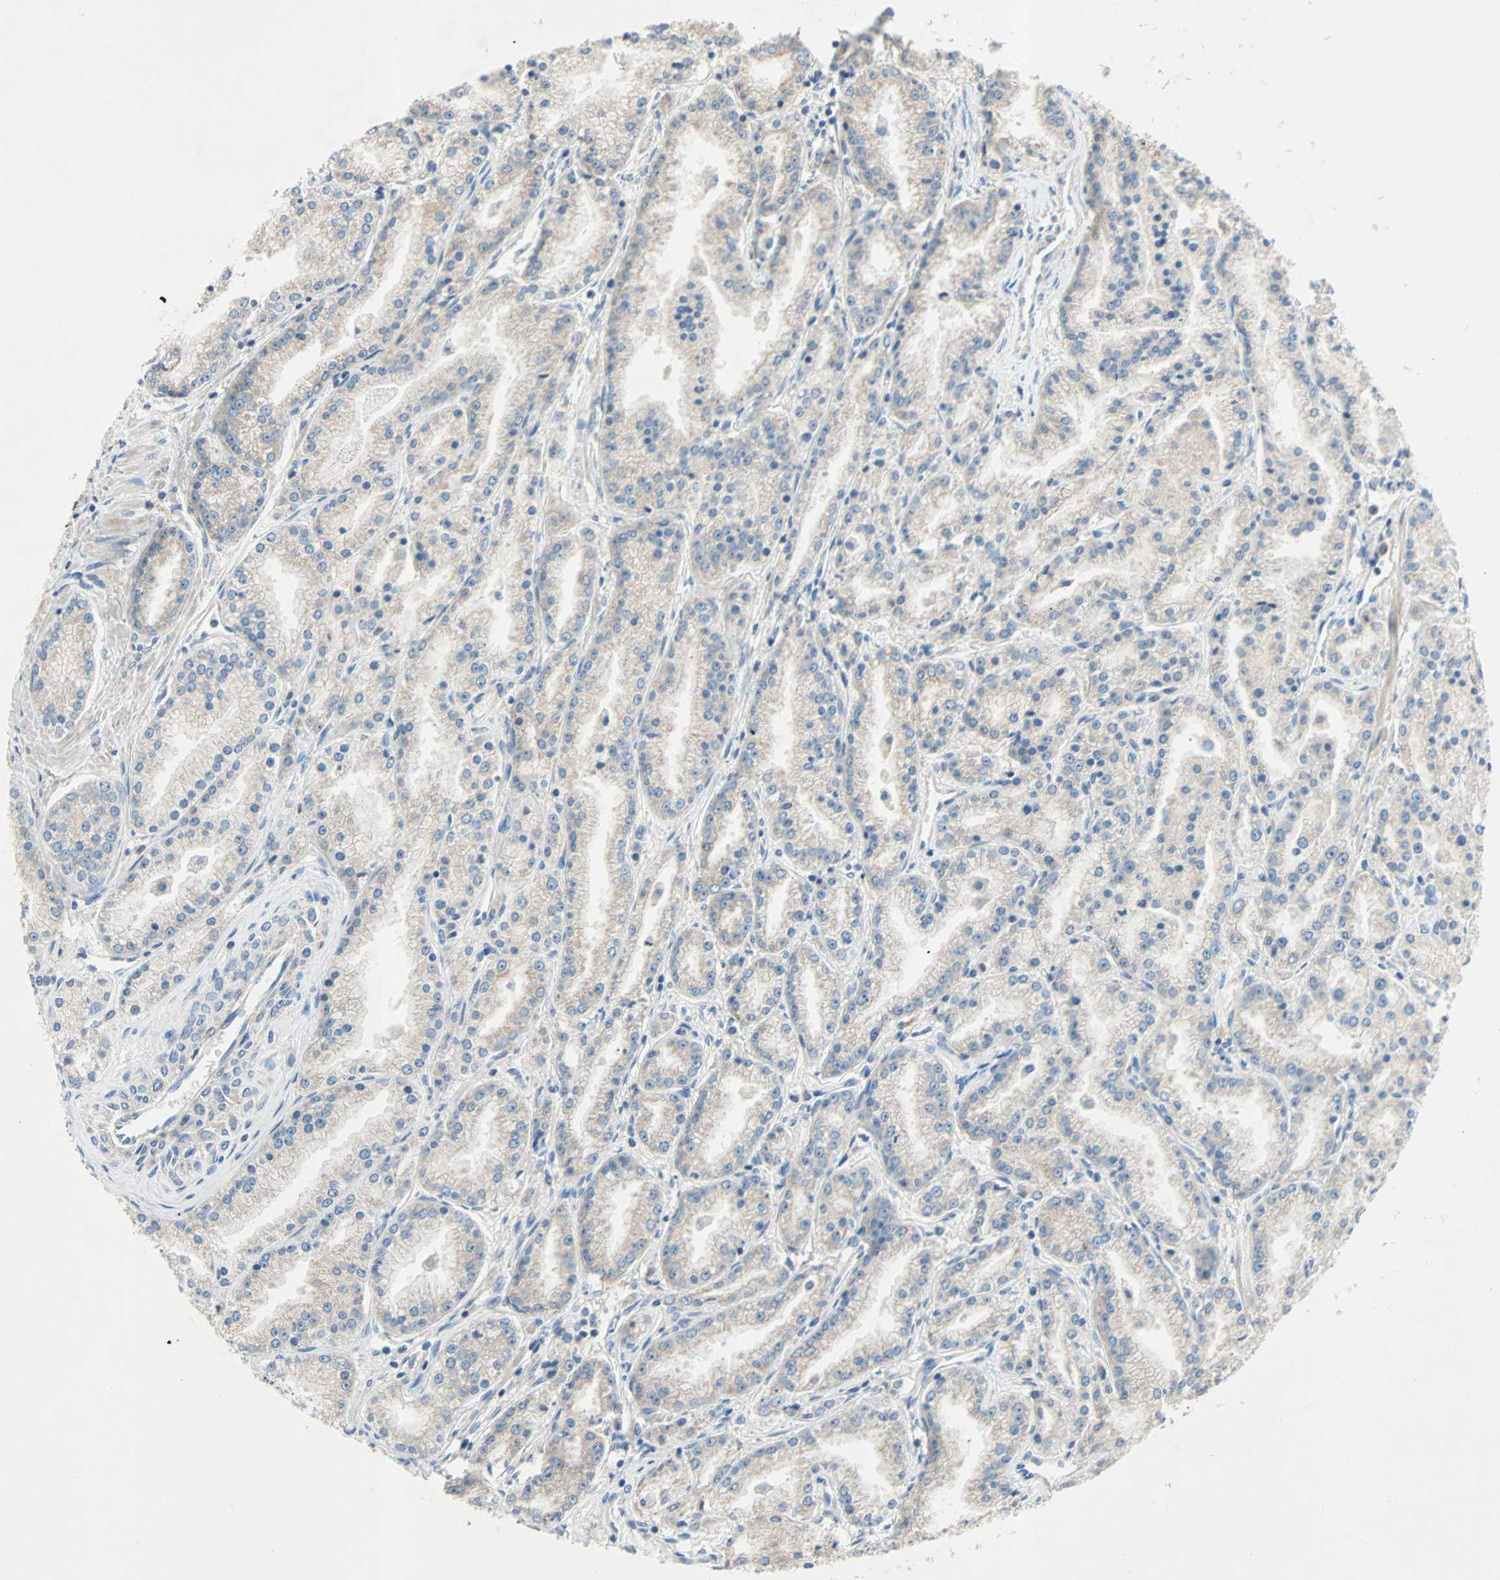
{"staining": {"intensity": "weak", "quantity": ">75%", "location": "cytoplasmic/membranous"}, "tissue": "prostate cancer", "cell_type": "Tumor cells", "image_type": "cancer", "snomed": [{"axis": "morphology", "description": "Adenocarcinoma, High grade"}, {"axis": "topography", "description": "Prostate"}], "caption": "About >75% of tumor cells in prostate cancer (adenocarcinoma (high-grade)) reveal weak cytoplasmic/membranous protein expression as visualized by brown immunohistochemical staining.", "gene": "XYLT1", "patient": {"sex": "male", "age": 61}}